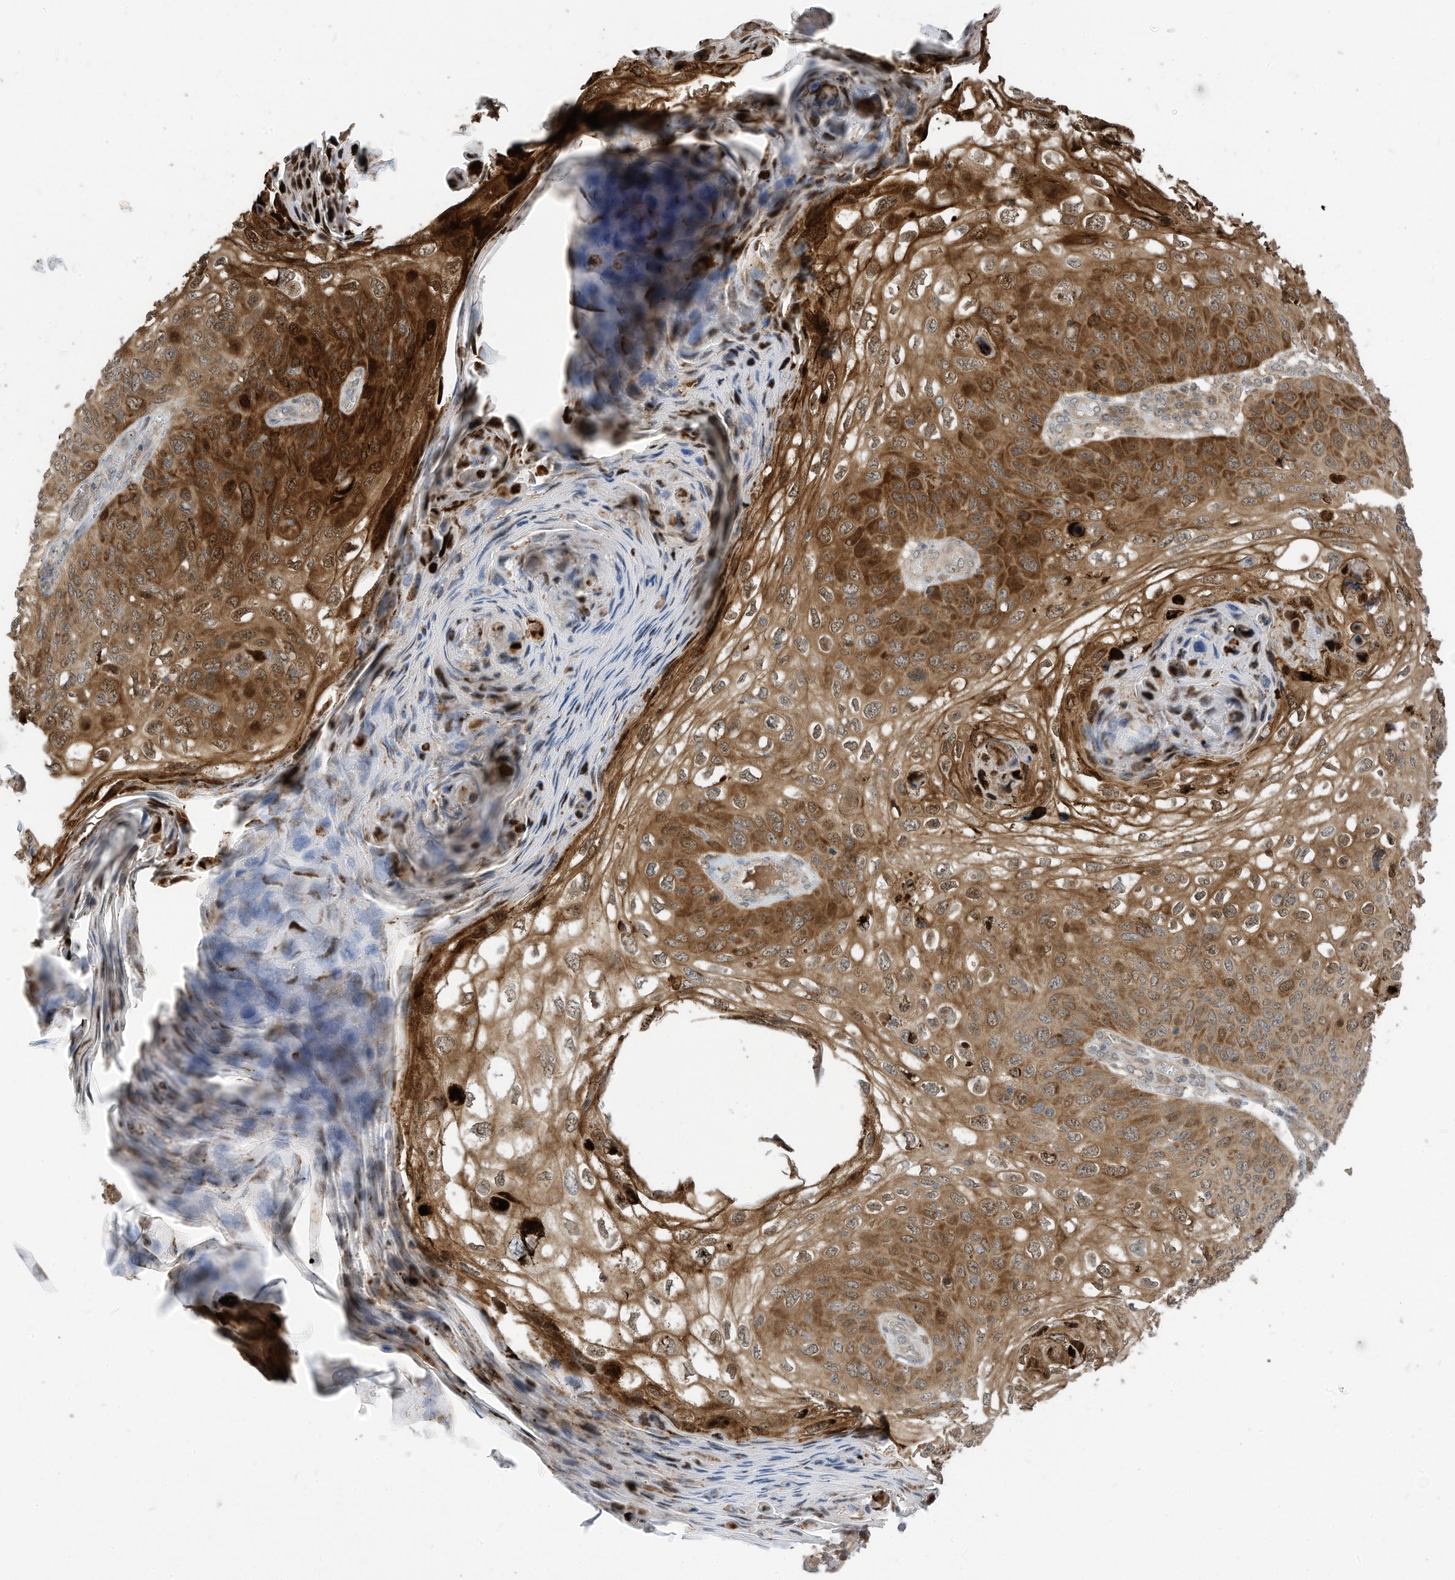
{"staining": {"intensity": "moderate", "quantity": ">75%", "location": "cytoplasmic/membranous,nuclear"}, "tissue": "skin cancer", "cell_type": "Tumor cells", "image_type": "cancer", "snomed": [{"axis": "morphology", "description": "Squamous cell carcinoma, NOS"}, {"axis": "topography", "description": "Skin"}], "caption": "Skin cancer stained with a brown dye exhibits moderate cytoplasmic/membranous and nuclear positive expression in approximately >75% of tumor cells.", "gene": "CNKSR1", "patient": {"sex": "female", "age": 90}}